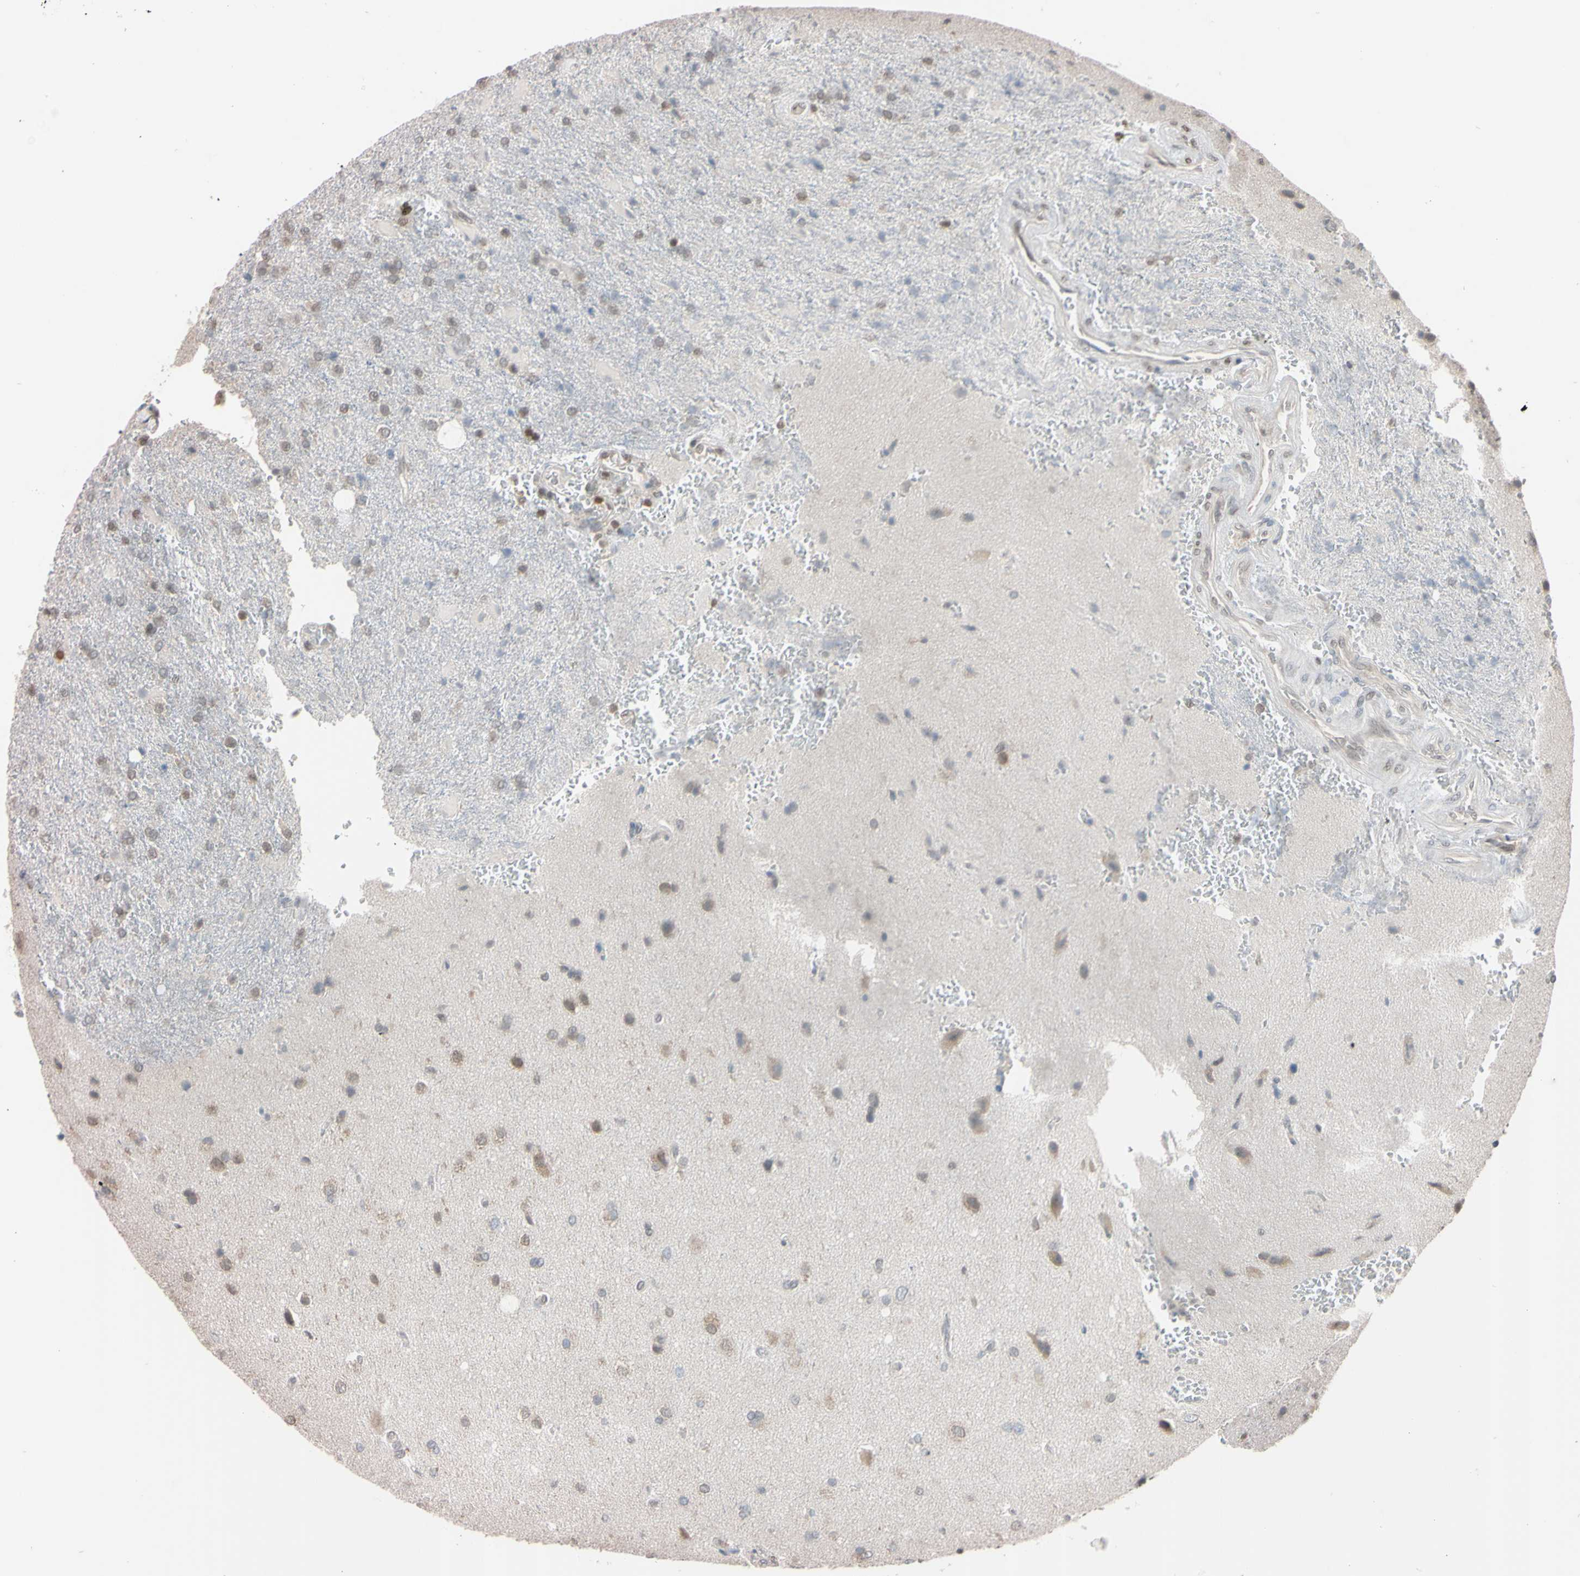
{"staining": {"intensity": "weak", "quantity": "25%-75%", "location": "cytoplasmic/membranous,nuclear"}, "tissue": "glioma", "cell_type": "Tumor cells", "image_type": "cancer", "snomed": [{"axis": "morphology", "description": "Glioma, malignant, High grade"}, {"axis": "topography", "description": "Brain"}], "caption": "Immunohistochemical staining of malignant glioma (high-grade) demonstrates low levels of weak cytoplasmic/membranous and nuclear protein expression in approximately 25%-75% of tumor cells. (brown staining indicates protein expression, while blue staining denotes nuclei).", "gene": "UBE2I", "patient": {"sex": "male", "age": 71}}